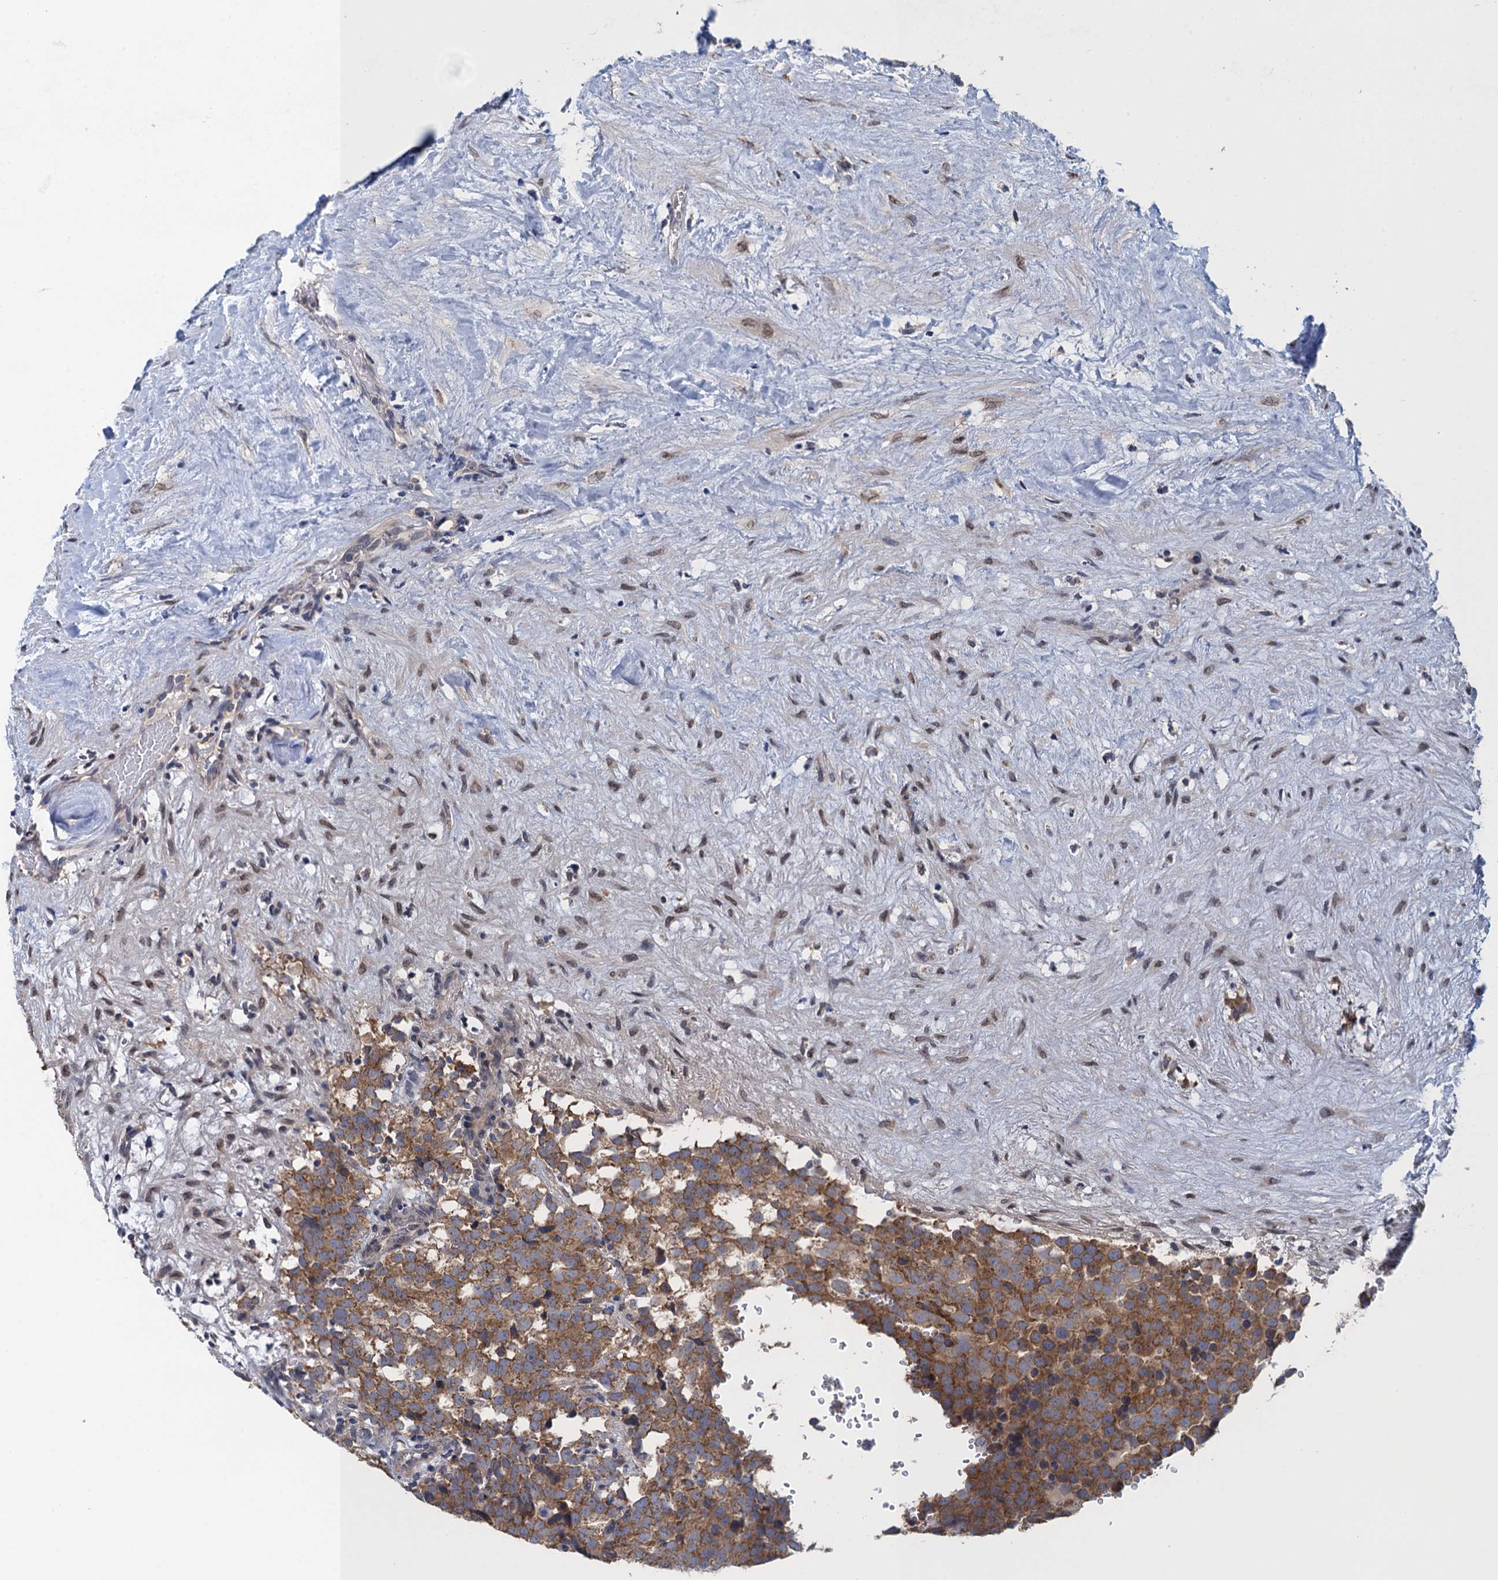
{"staining": {"intensity": "moderate", "quantity": ">75%", "location": "cytoplasmic/membranous"}, "tissue": "testis cancer", "cell_type": "Tumor cells", "image_type": "cancer", "snomed": [{"axis": "morphology", "description": "Seminoma, NOS"}, {"axis": "topography", "description": "Testis"}], "caption": "DAB immunohistochemical staining of human testis cancer displays moderate cytoplasmic/membranous protein staining in about >75% of tumor cells. Immunohistochemistry stains the protein of interest in brown and the nuclei are stained blue.", "gene": "CTU2", "patient": {"sex": "male", "age": 71}}